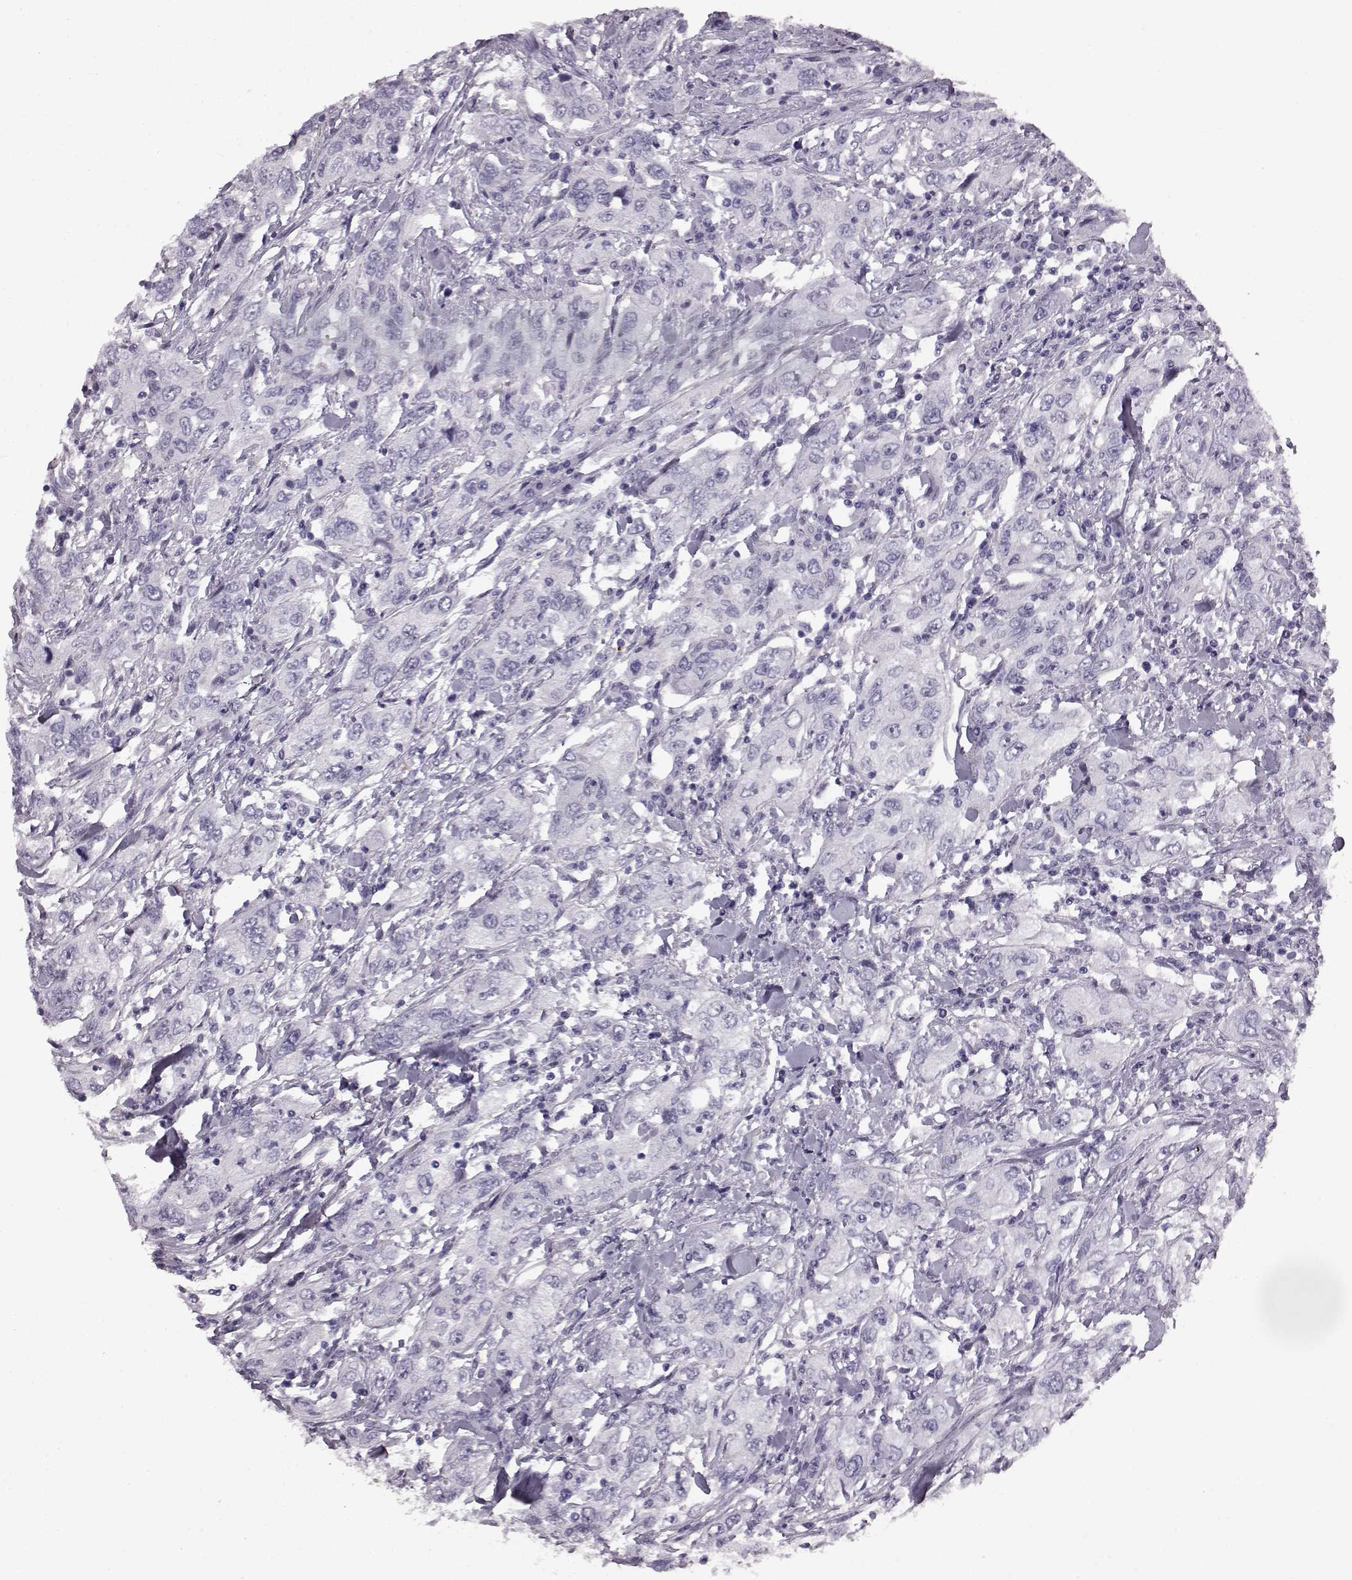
{"staining": {"intensity": "negative", "quantity": "none", "location": "none"}, "tissue": "urothelial cancer", "cell_type": "Tumor cells", "image_type": "cancer", "snomed": [{"axis": "morphology", "description": "Urothelial carcinoma, High grade"}, {"axis": "topography", "description": "Urinary bladder"}], "caption": "A high-resolution photomicrograph shows immunohistochemistry (IHC) staining of urothelial cancer, which shows no significant expression in tumor cells.", "gene": "PRPH2", "patient": {"sex": "male", "age": 76}}